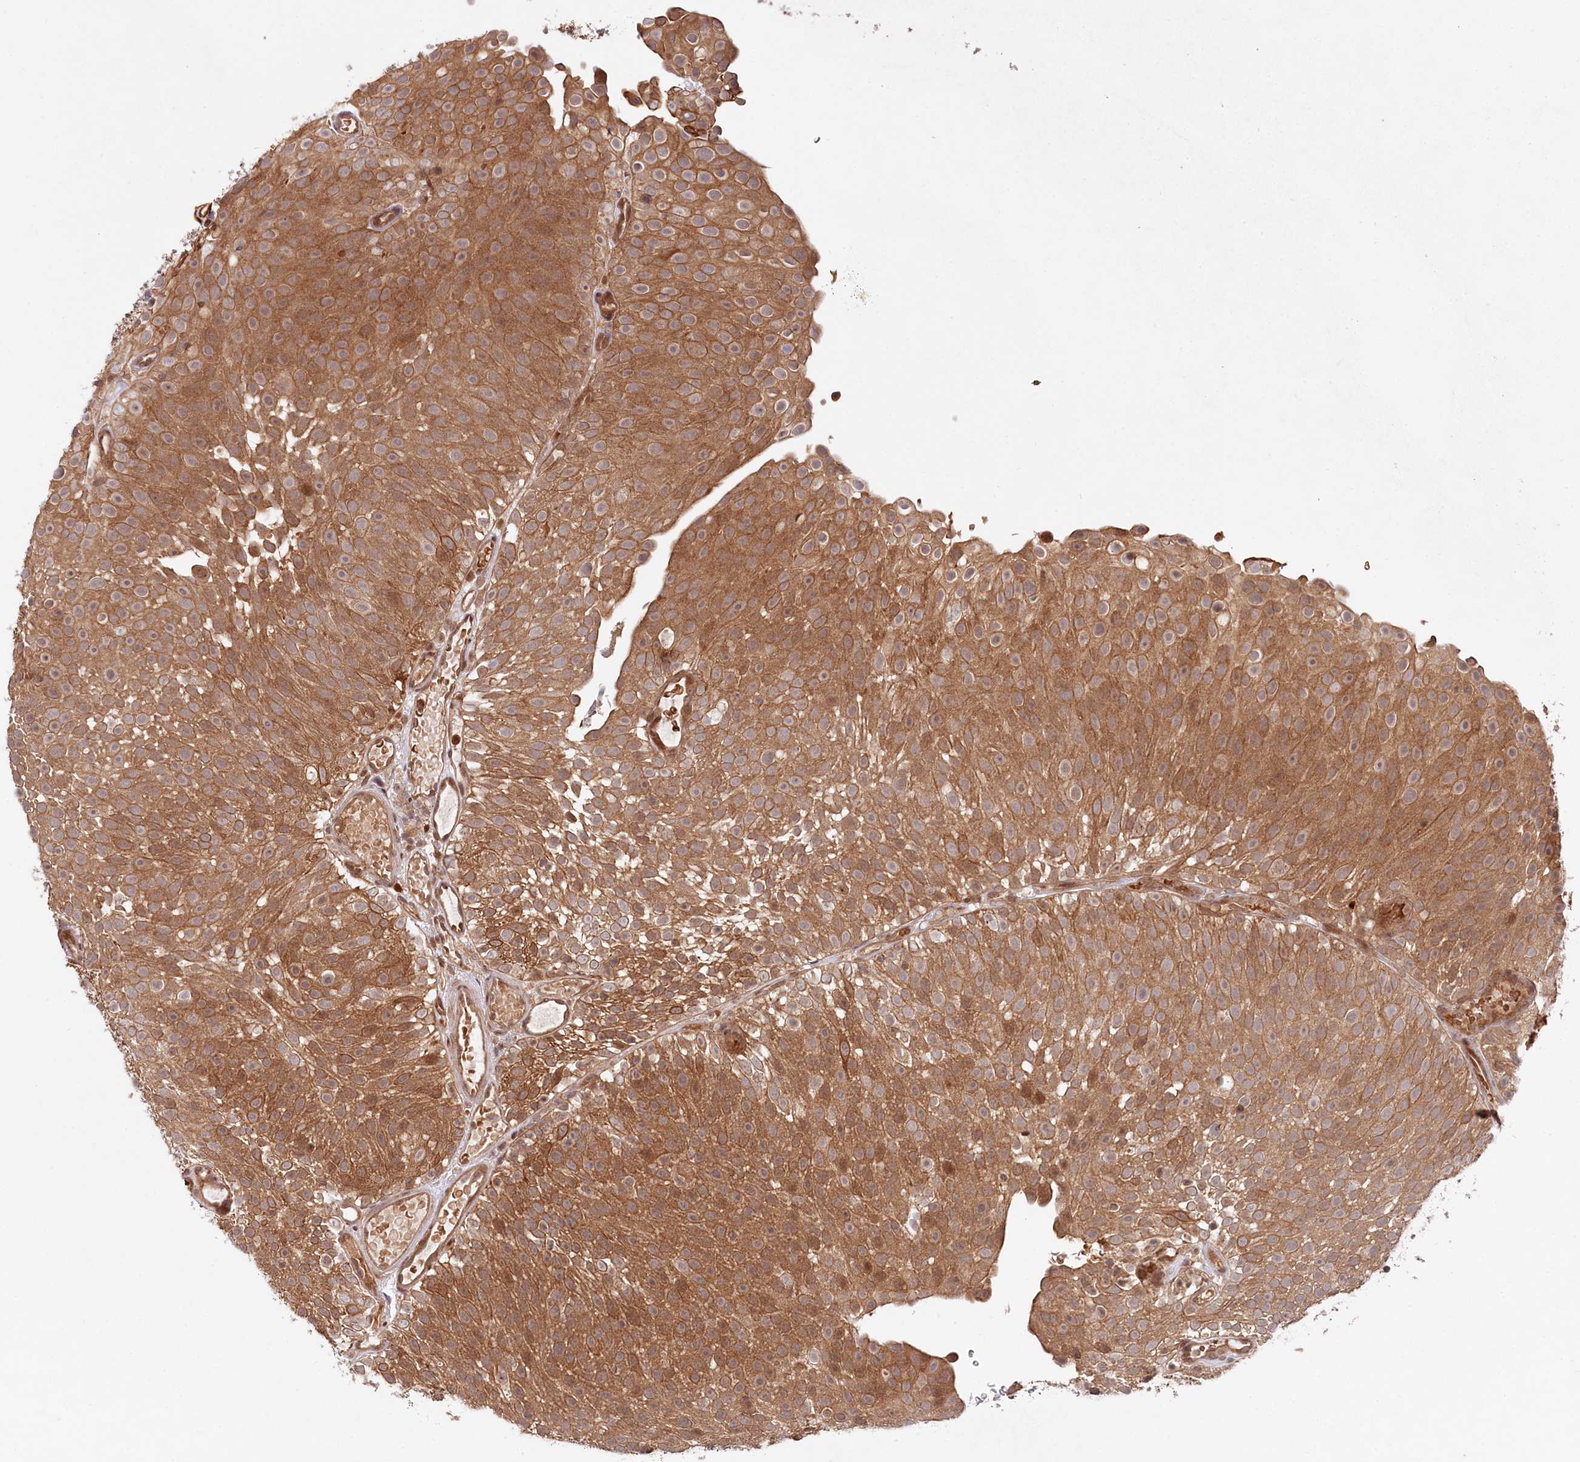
{"staining": {"intensity": "moderate", "quantity": ">75%", "location": "cytoplasmic/membranous"}, "tissue": "urothelial cancer", "cell_type": "Tumor cells", "image_type": "cancer", "snomed": [{"axis": "morphology", "description": "Urothelial carcinoma, Low grade"}, {"axis": "topography", "description": "Urinary bladder"}], "caption": "Immunohistochemistry (DAB (3,3'-diaminobenzidine)) staining of urothelial cancer displays moderate cytoplasmic/membranous protein positivity in about >75% of tumor cells.", "gene": "CCDC65", "patient": {"sex": "male", "age": 78}}